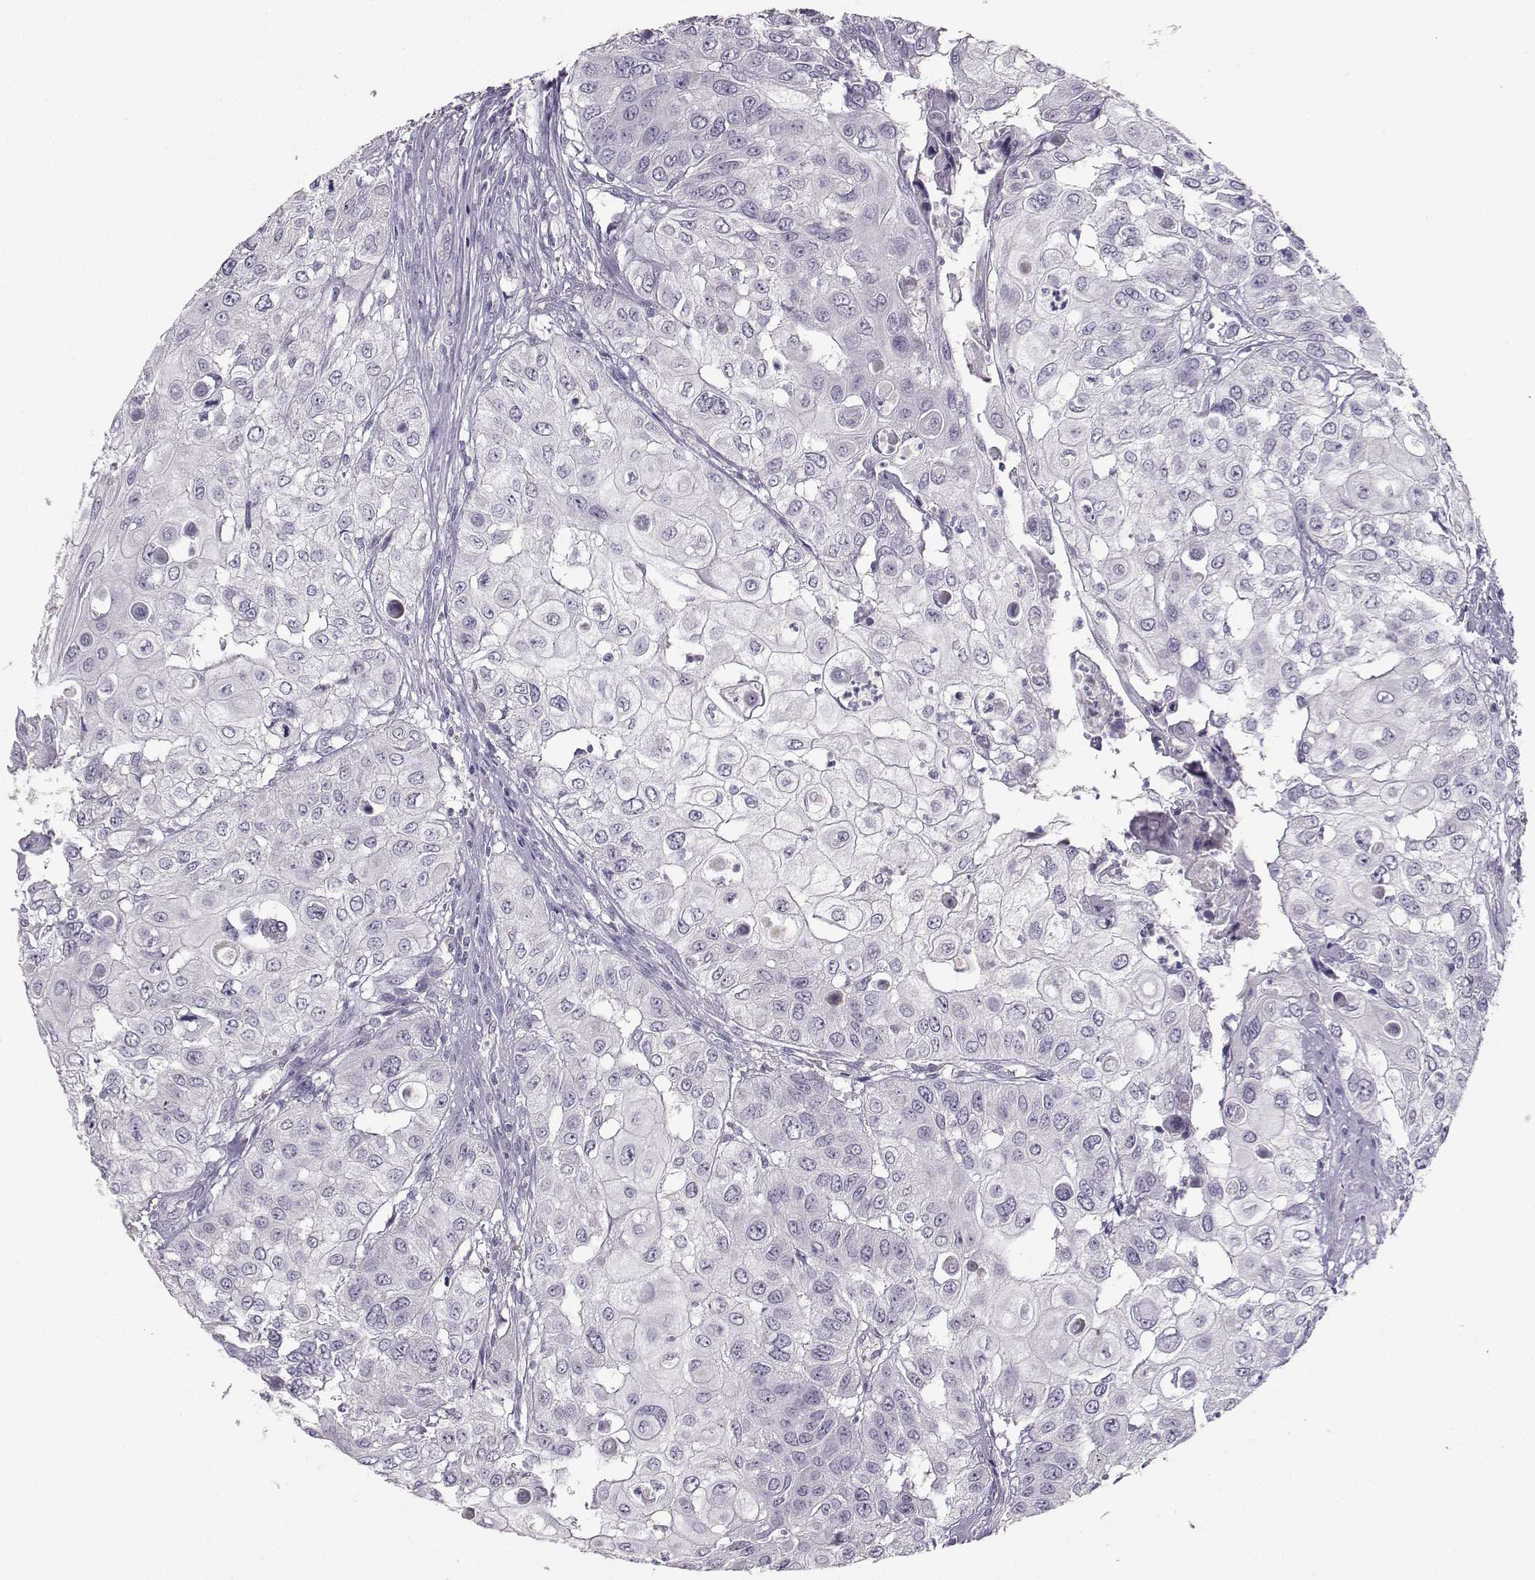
{"staining": {"intensity": "negative", "quantity": "none", "location": "none"}, "tissue": "urothelial cancer", "cell_type": "Tumor cells", "image_type": "cancer", "snomed": [{"axis": "morphology", "description": "Urothelial carcinoma, High grade"}, {"axis": "topography", "description": "Urinary bladder"}], "caption": "IHC of urothelial cancer reveals no positivity in tumor cells.", "gene": "PKP2", "patient": {"sex": "female", "age": 79}}